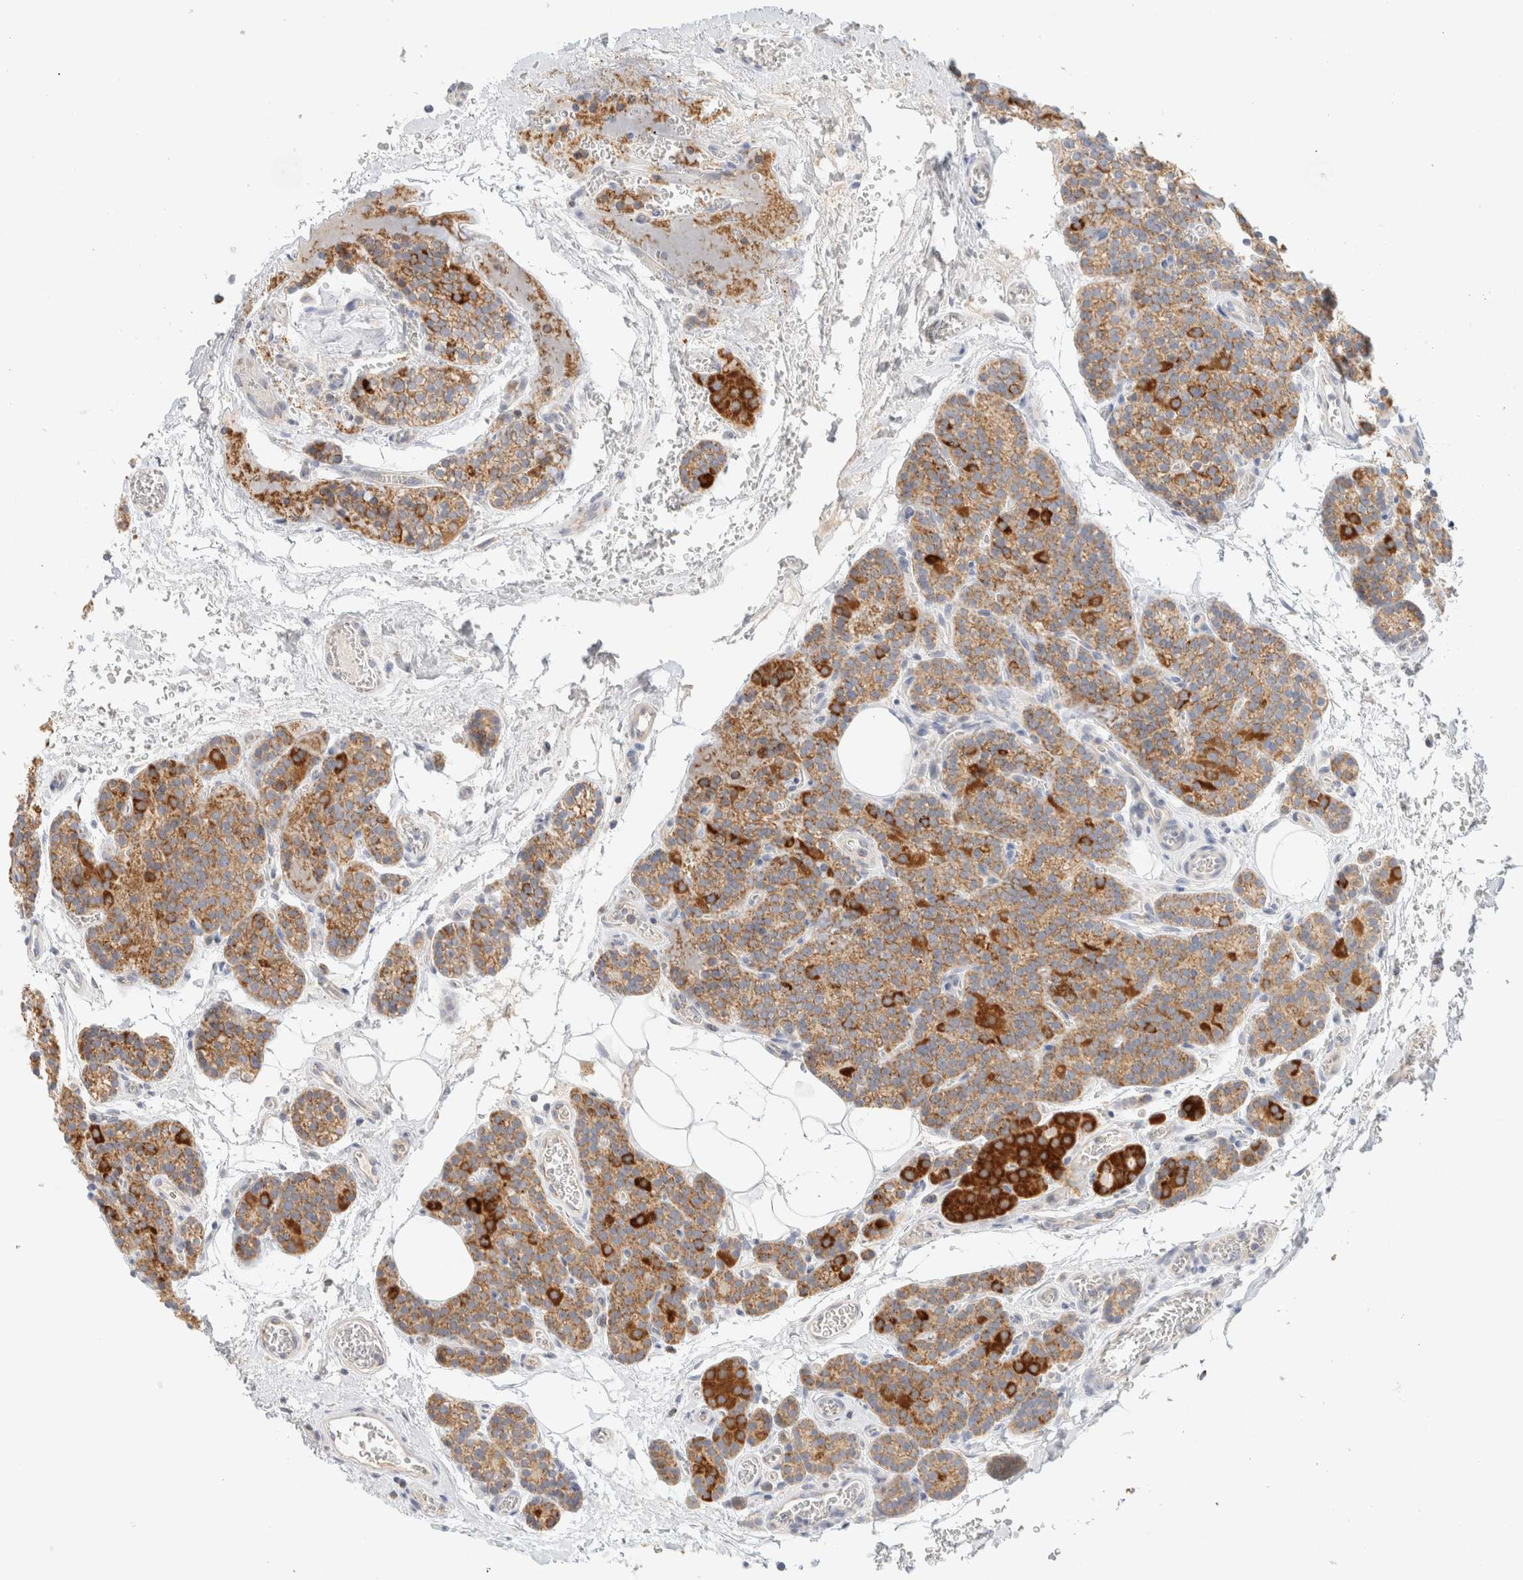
{"staining": {"intensity": "moderate", "quantity": ">75%", "location": "cytoplasmic/membranous"}, "tissue": "parathyroid gland", "cell_type": "Glandular cells", "image_type": "normal", "snomed": [{"axis": "morphology", "description": "Normal tissue, NOS"}, {"axis": "topography", "description": "Parathyroid gland"}], "caption": "The immunohistochemical stain labels moderate cytoplasmic/membranous staining in glandular cells of unremarkable parathyroid gland.", "gene": "HDHD3", "patient": {"sex": "female", "age": 64}}